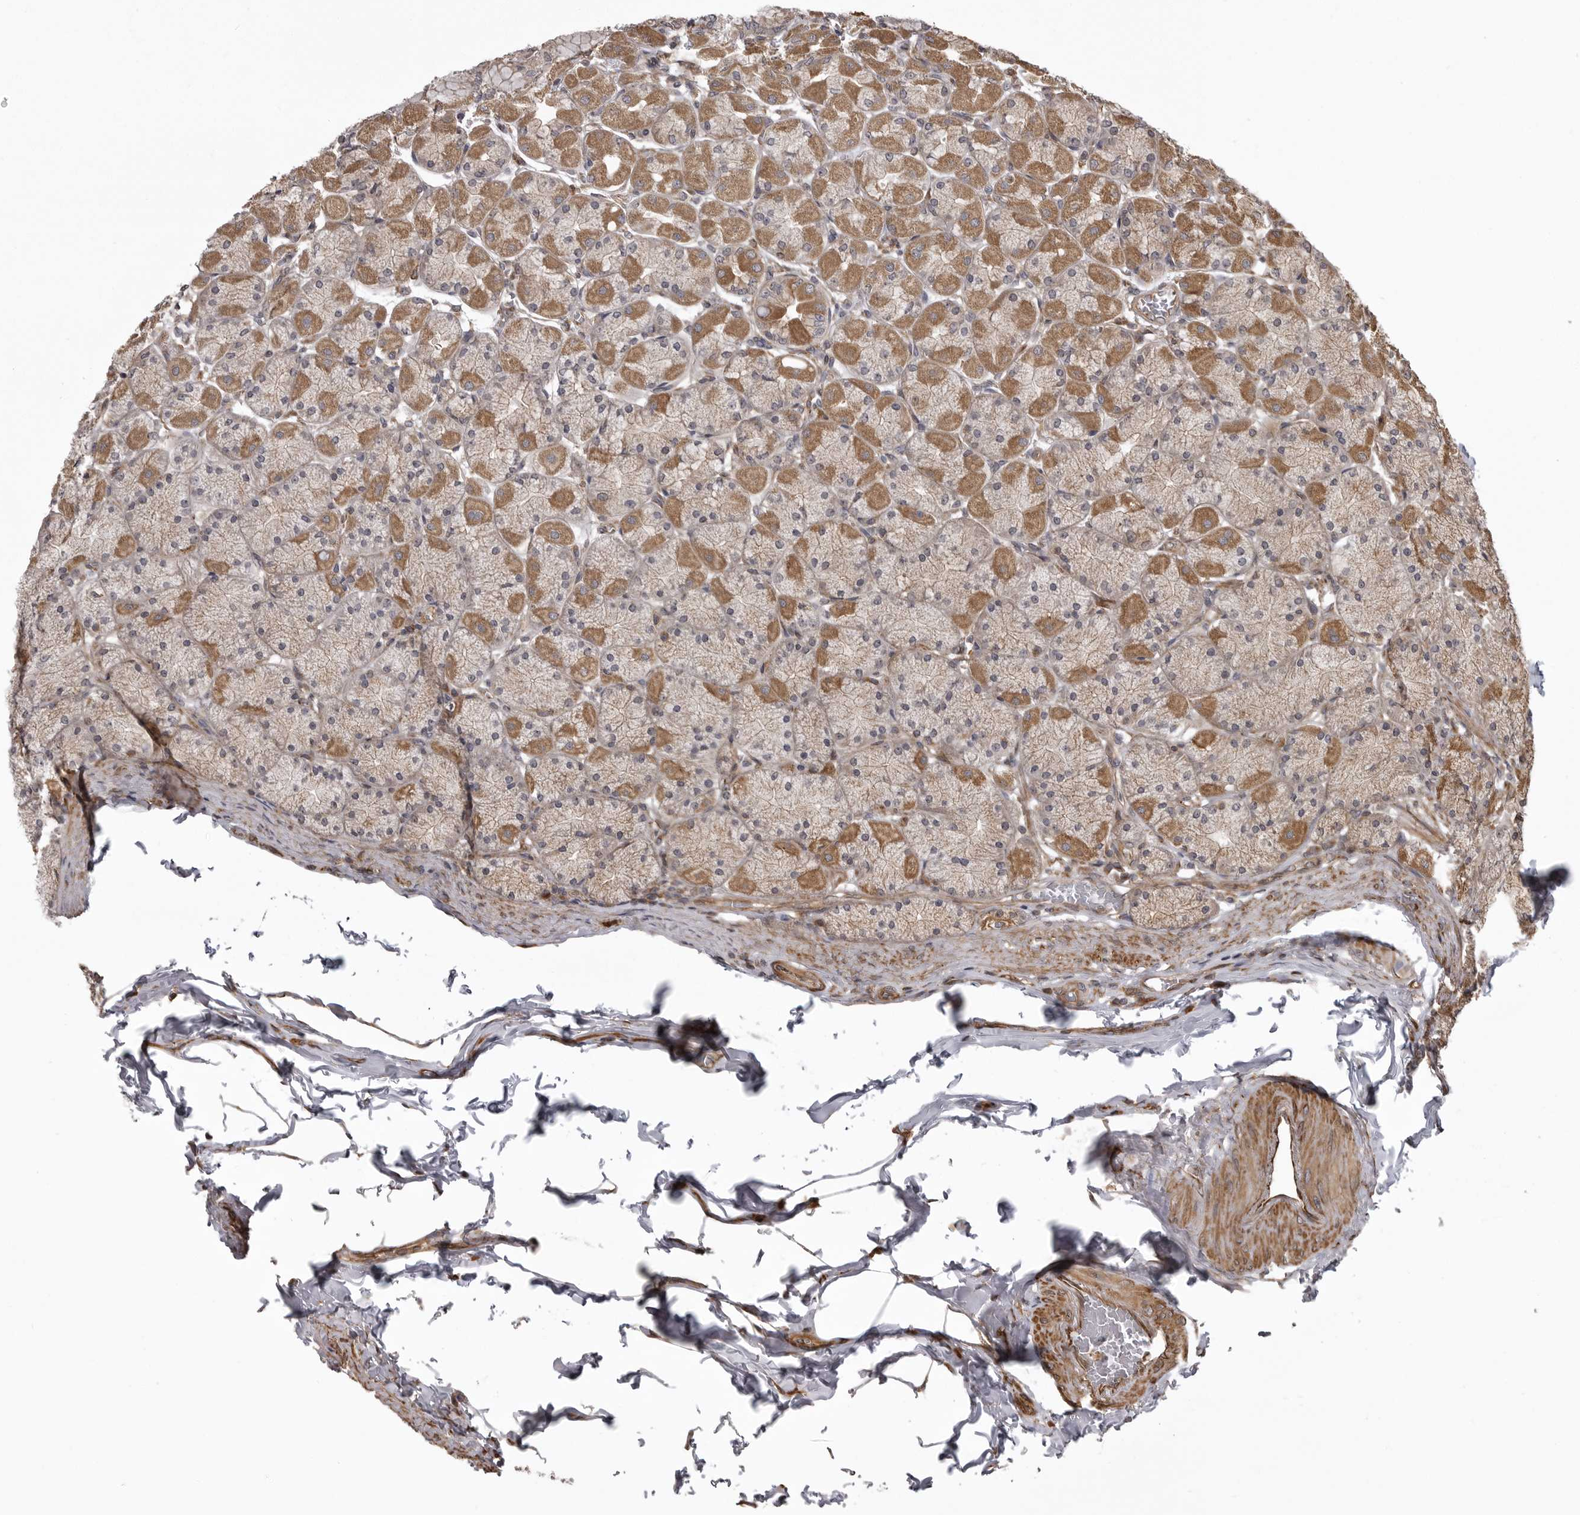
{"staining": {"intensity": "moderate", "quantity": "25%-75%", "location": "cytoplasmic/membranous"}, "tissue": "stomach", "cell_type": "Glandular cells", "image_type": "normal", "snomed": [{"axis": "morphology", "description": "Normal tissue, NOS"}, {"axis": "topography", "description": "Stomach, upper"}], "caption": "IHC (DAB (3,3'-diaminobenzidine)) staining of benign stomach demonstrates moderate cytoplasmic/membranous protein staining in approximately 25%-75% of glandular cells.", "gene": "ZNRF1", "patient": {"sex": "female", "age": 56}}